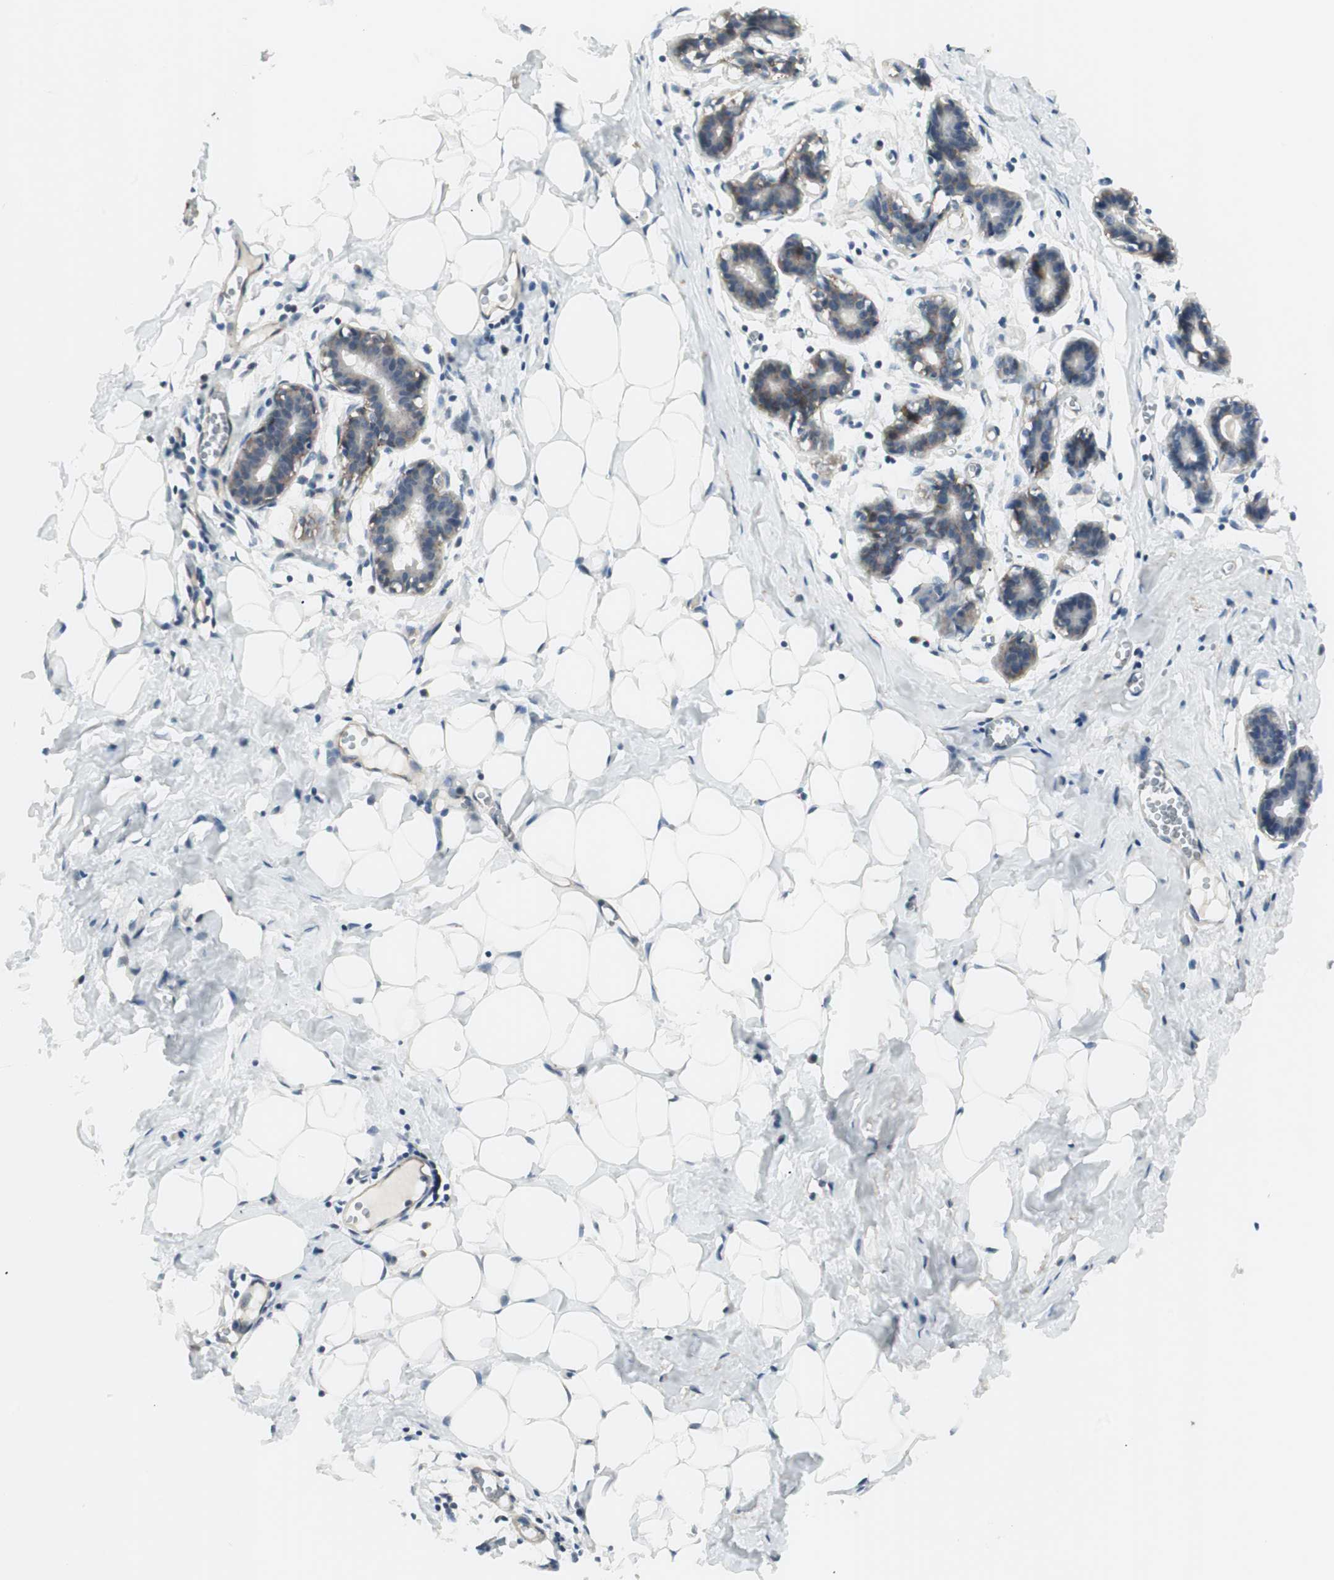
{"staining": {"intensity": "negative", "quantity": "none", "location": "none"}, "tissue": "breast", "cell_type": "Adipocytes", "image_type": "normal", "snomed": [{"axis": "morphology", "description": "Normal tissue, NOS"}, {"axis": "topography", "description": "Breast"}], "caption": "The immunohistochemistry (IHC) photomicrograph has no significant positivity in adipocytes of breast. (DAB immunohistochemistry (IHC) visualized using brightfield microscopy, high magnification).", "gene": "ITGB4", "patient": {"sex": "female", "age": 27}}